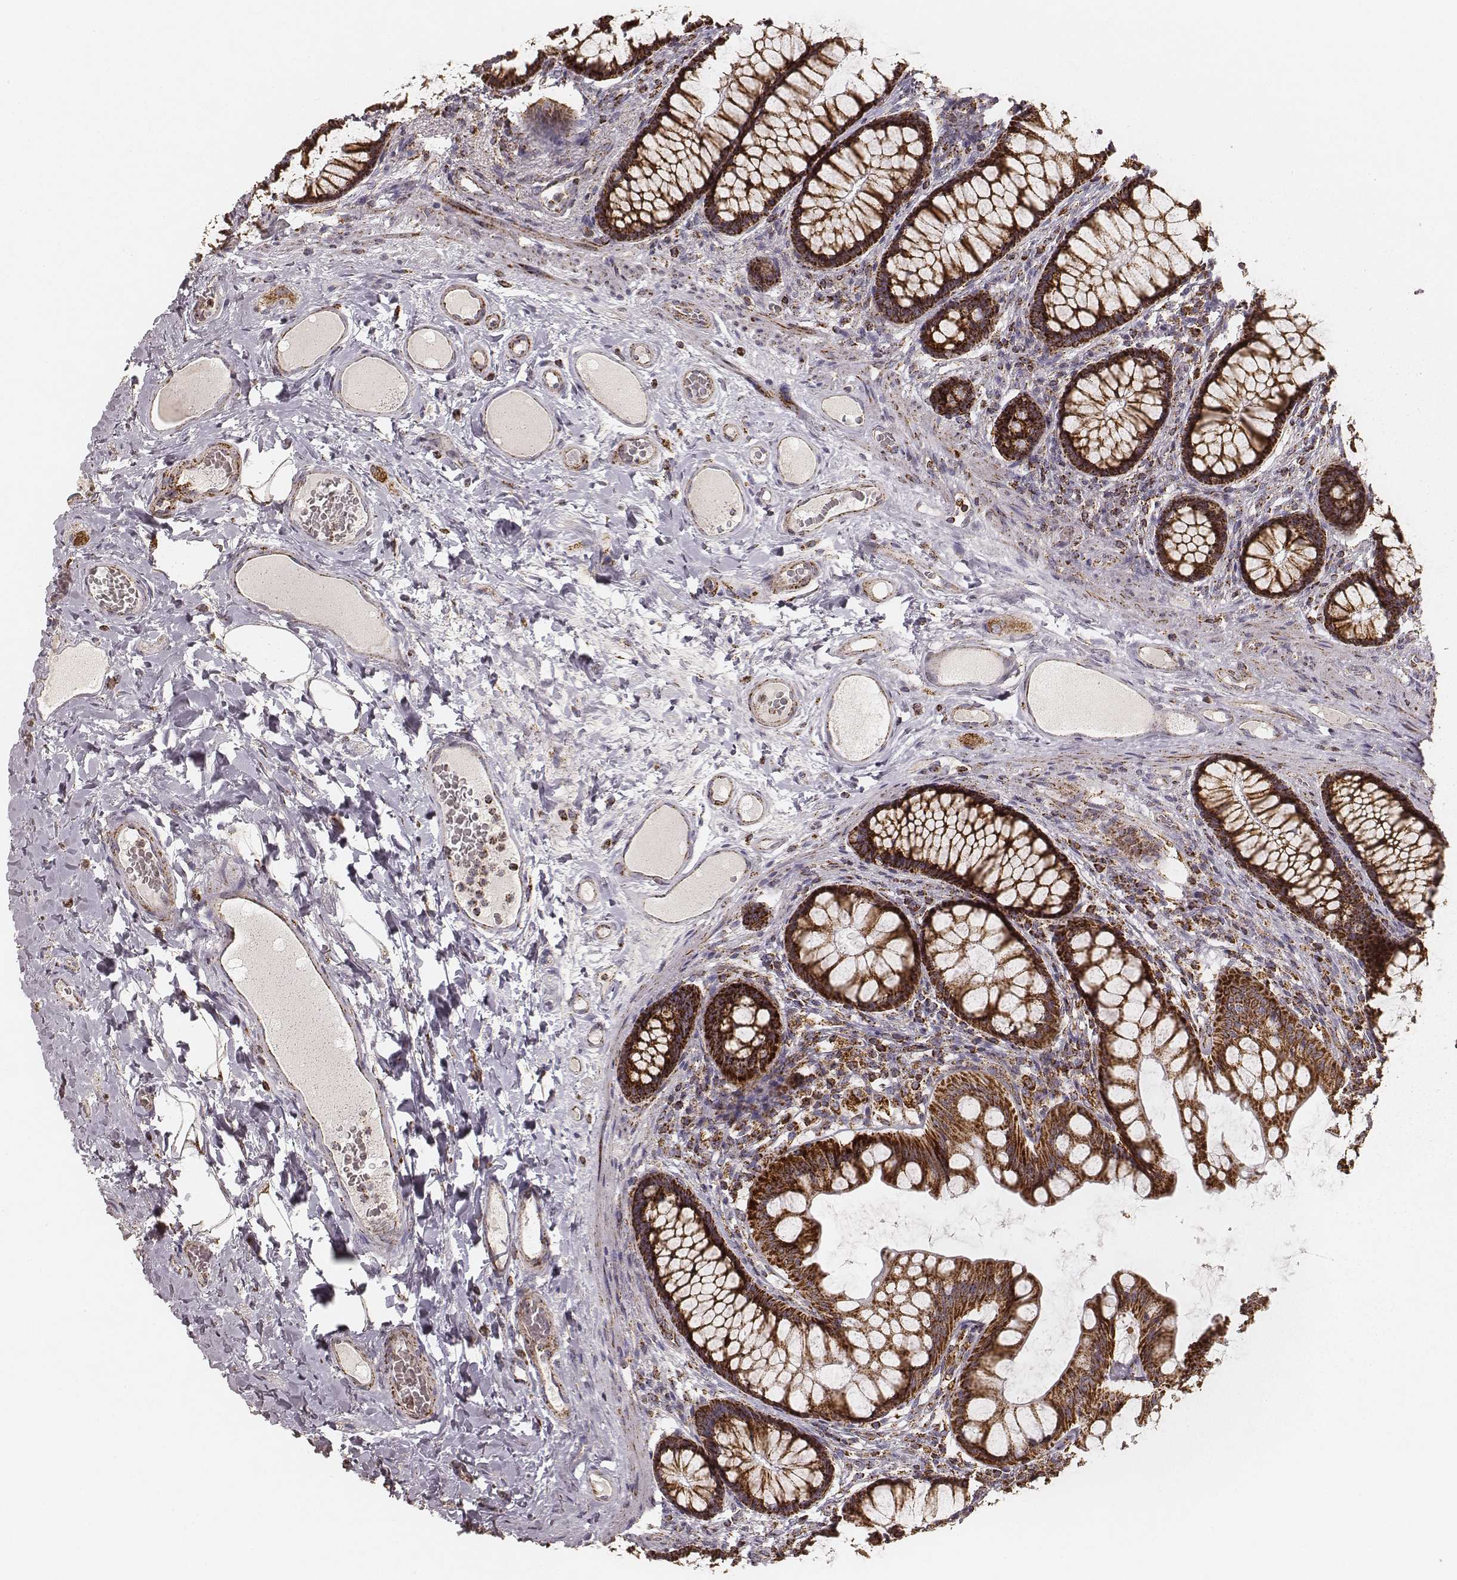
{"staining": {"intensity": "strong", "quantity": ">75%", "location": "cytoplasmic/membranous"}, "tissue": "colon", "cell_type": "Endothelial cells", "image_type": "normal", "snomed": [{"axis": "morphology", "description": "Normal tissue, NOS"}, {"axis": "topography", "description": "Colon"}], "caption": "Immunohistochemistry (IHC) of benign human colon shows high levels of strong cytoplasmic/membranous staining in approximately >75% of endothelial cells. Nuclei are stained in blue.", "gene": "CS", "patient": {"sex": "female", "age": 65}}